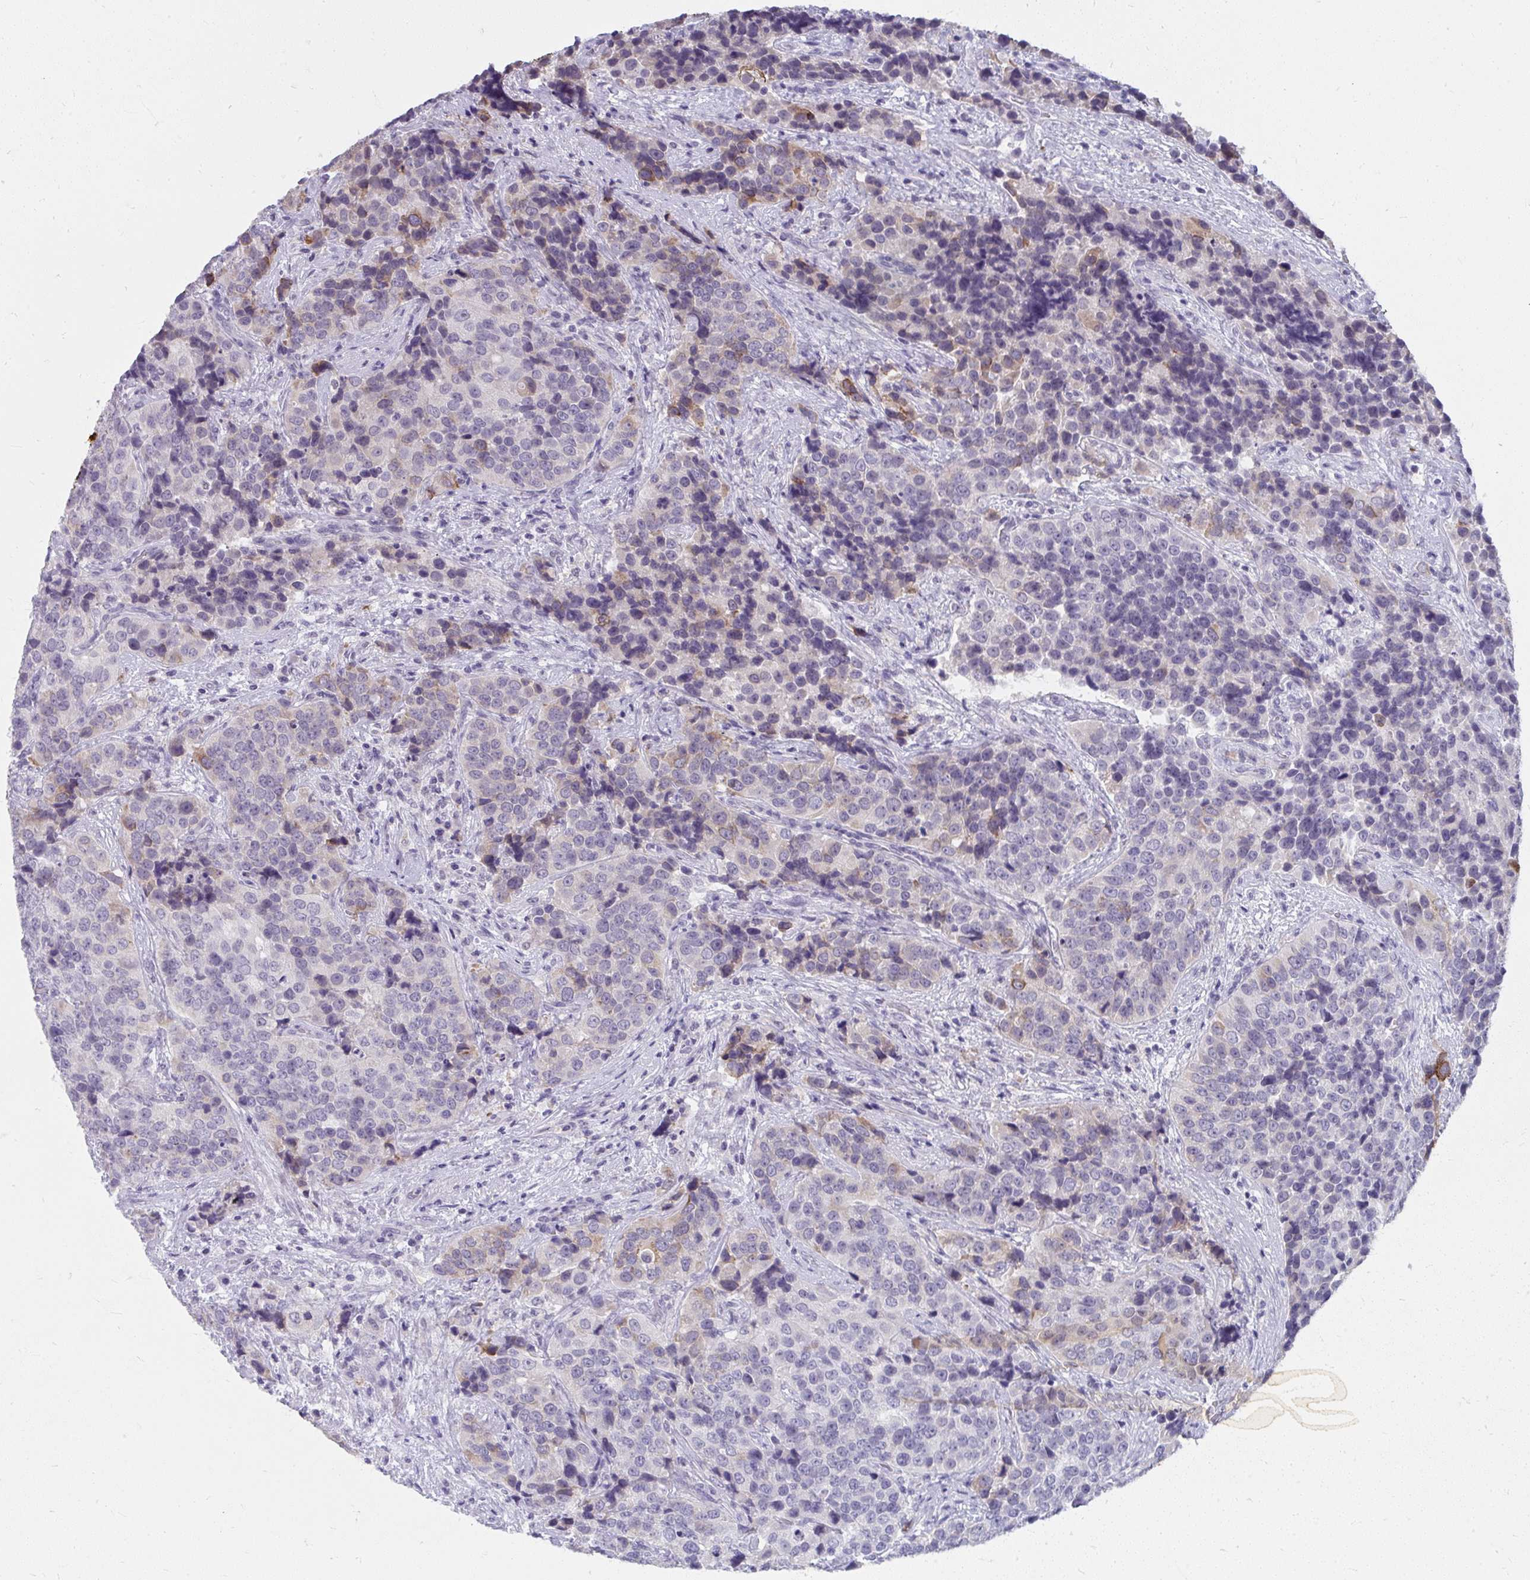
{"staining": {"intensity": "weak", "quantity": "<25%", "location": "cytoplasmic/membranous"}, "tissue": "urothelial cancer", "cell_type": "Tumor cells", "image_type": "cancer", "snomed": [{"axis": "morphology", "description": "Urothelial carcinoma, NOS"}, {"axis": "topography", "description": "Urinary bladder"}], "caption": "The photomicrograph demonstrates no significant expression in tumor cells of urothelial cancer. (Brightfield microscopy of DAB immunohistochemistry at high magnification).", "gene": "UGT3A2", "patient": {"sex": "male", "age": 52}}